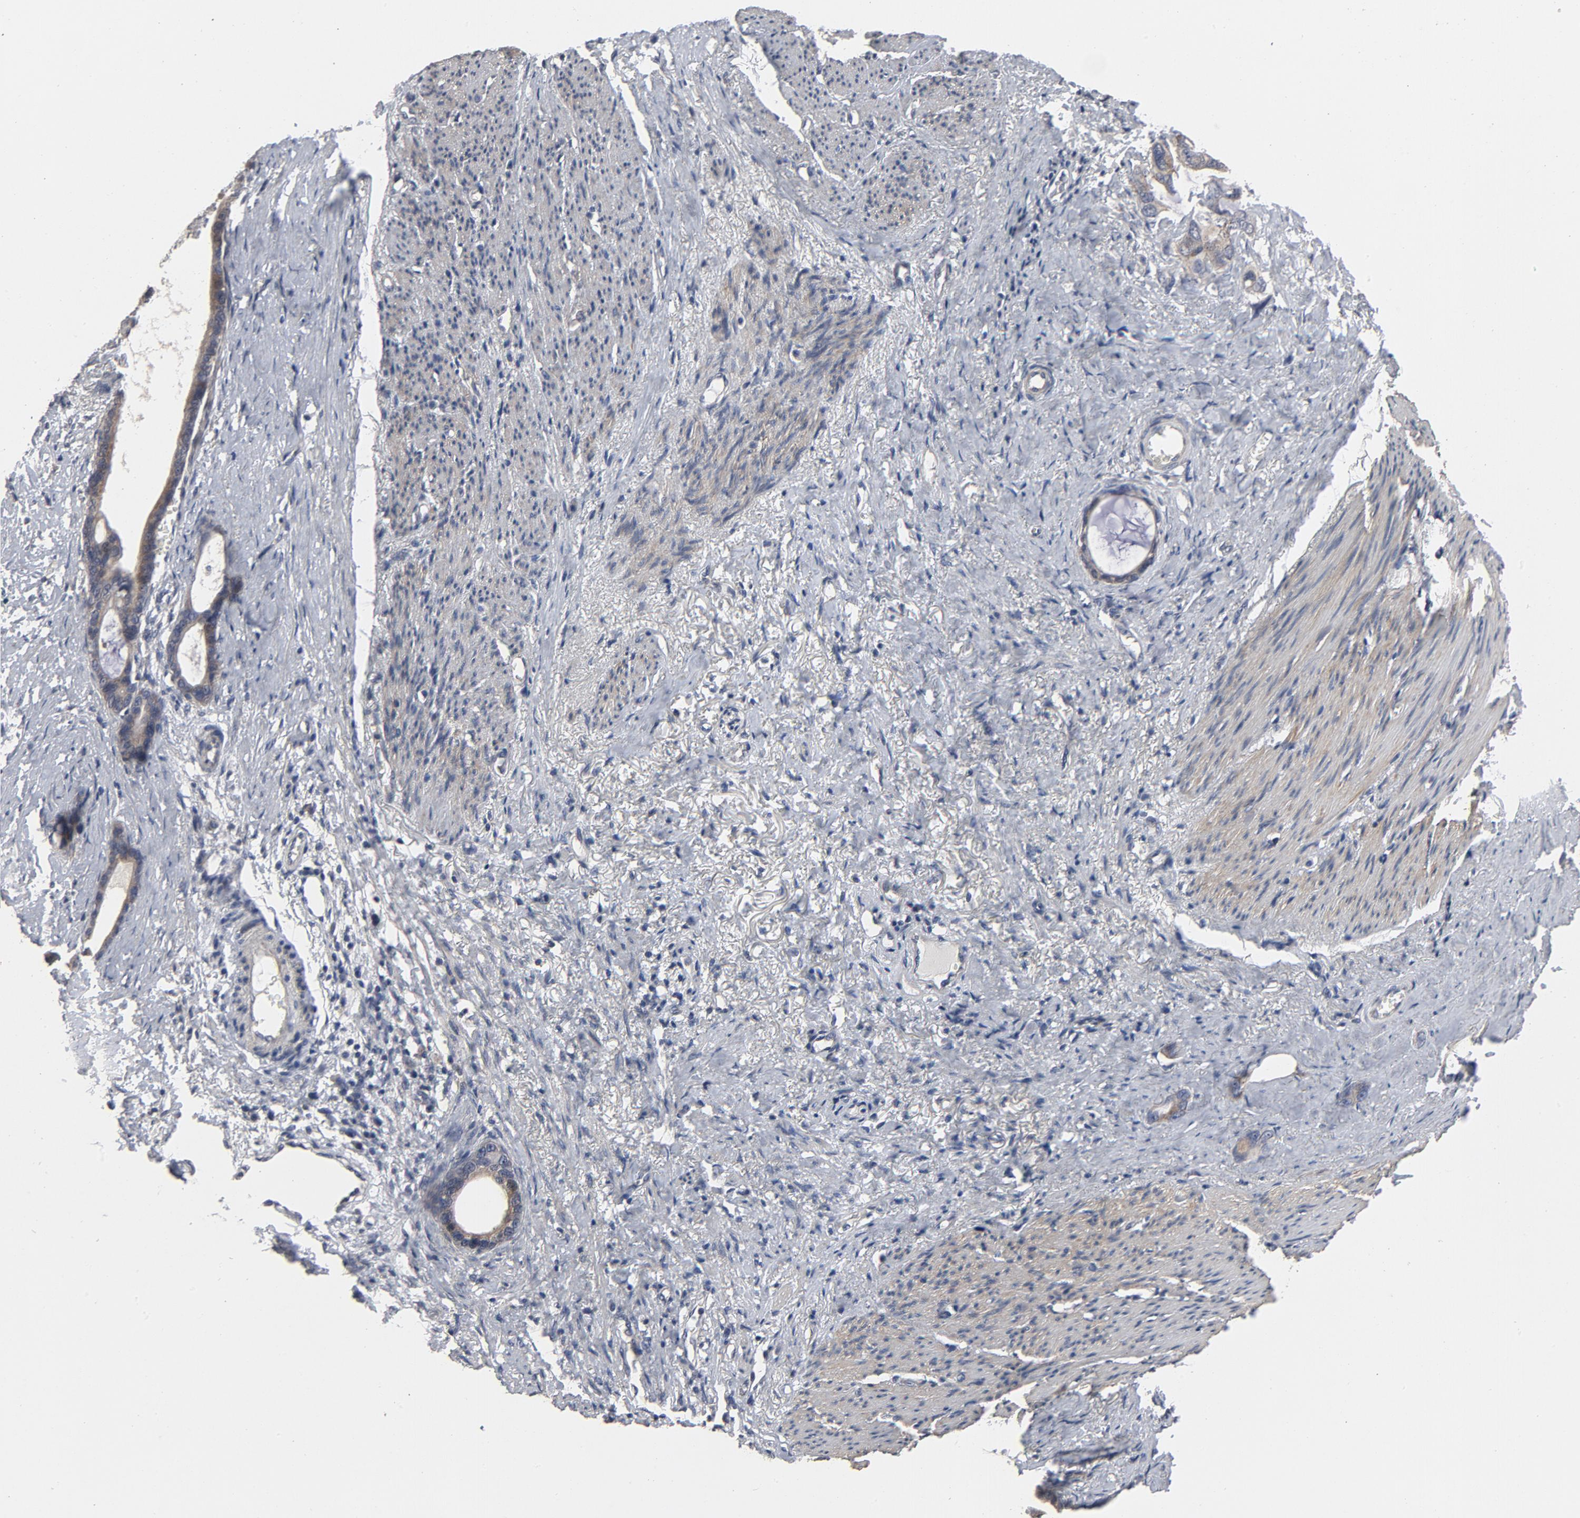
{"staining": {"intensity": "moderate", "quantity": "<25%", "location": "cytoplasmic/membranous"}, "tissue": "stomach cancer", "cell_type": "Tumor cells", "image_type": "cancer", "snomed": [{"axis": "morphology", "description": "Adenocarcinoma, NOS"}, {"axis": "topography", "description": "Stomach"}], "caption": "An image showing moderate cytoplasmic/membranous staining in approximately <25% of tumor cells in stomach cancer, as visualized by brown immunohistochemical staining.", "gene": "PPP1R1B", "patient": {"sex": "female", "age": 75}}